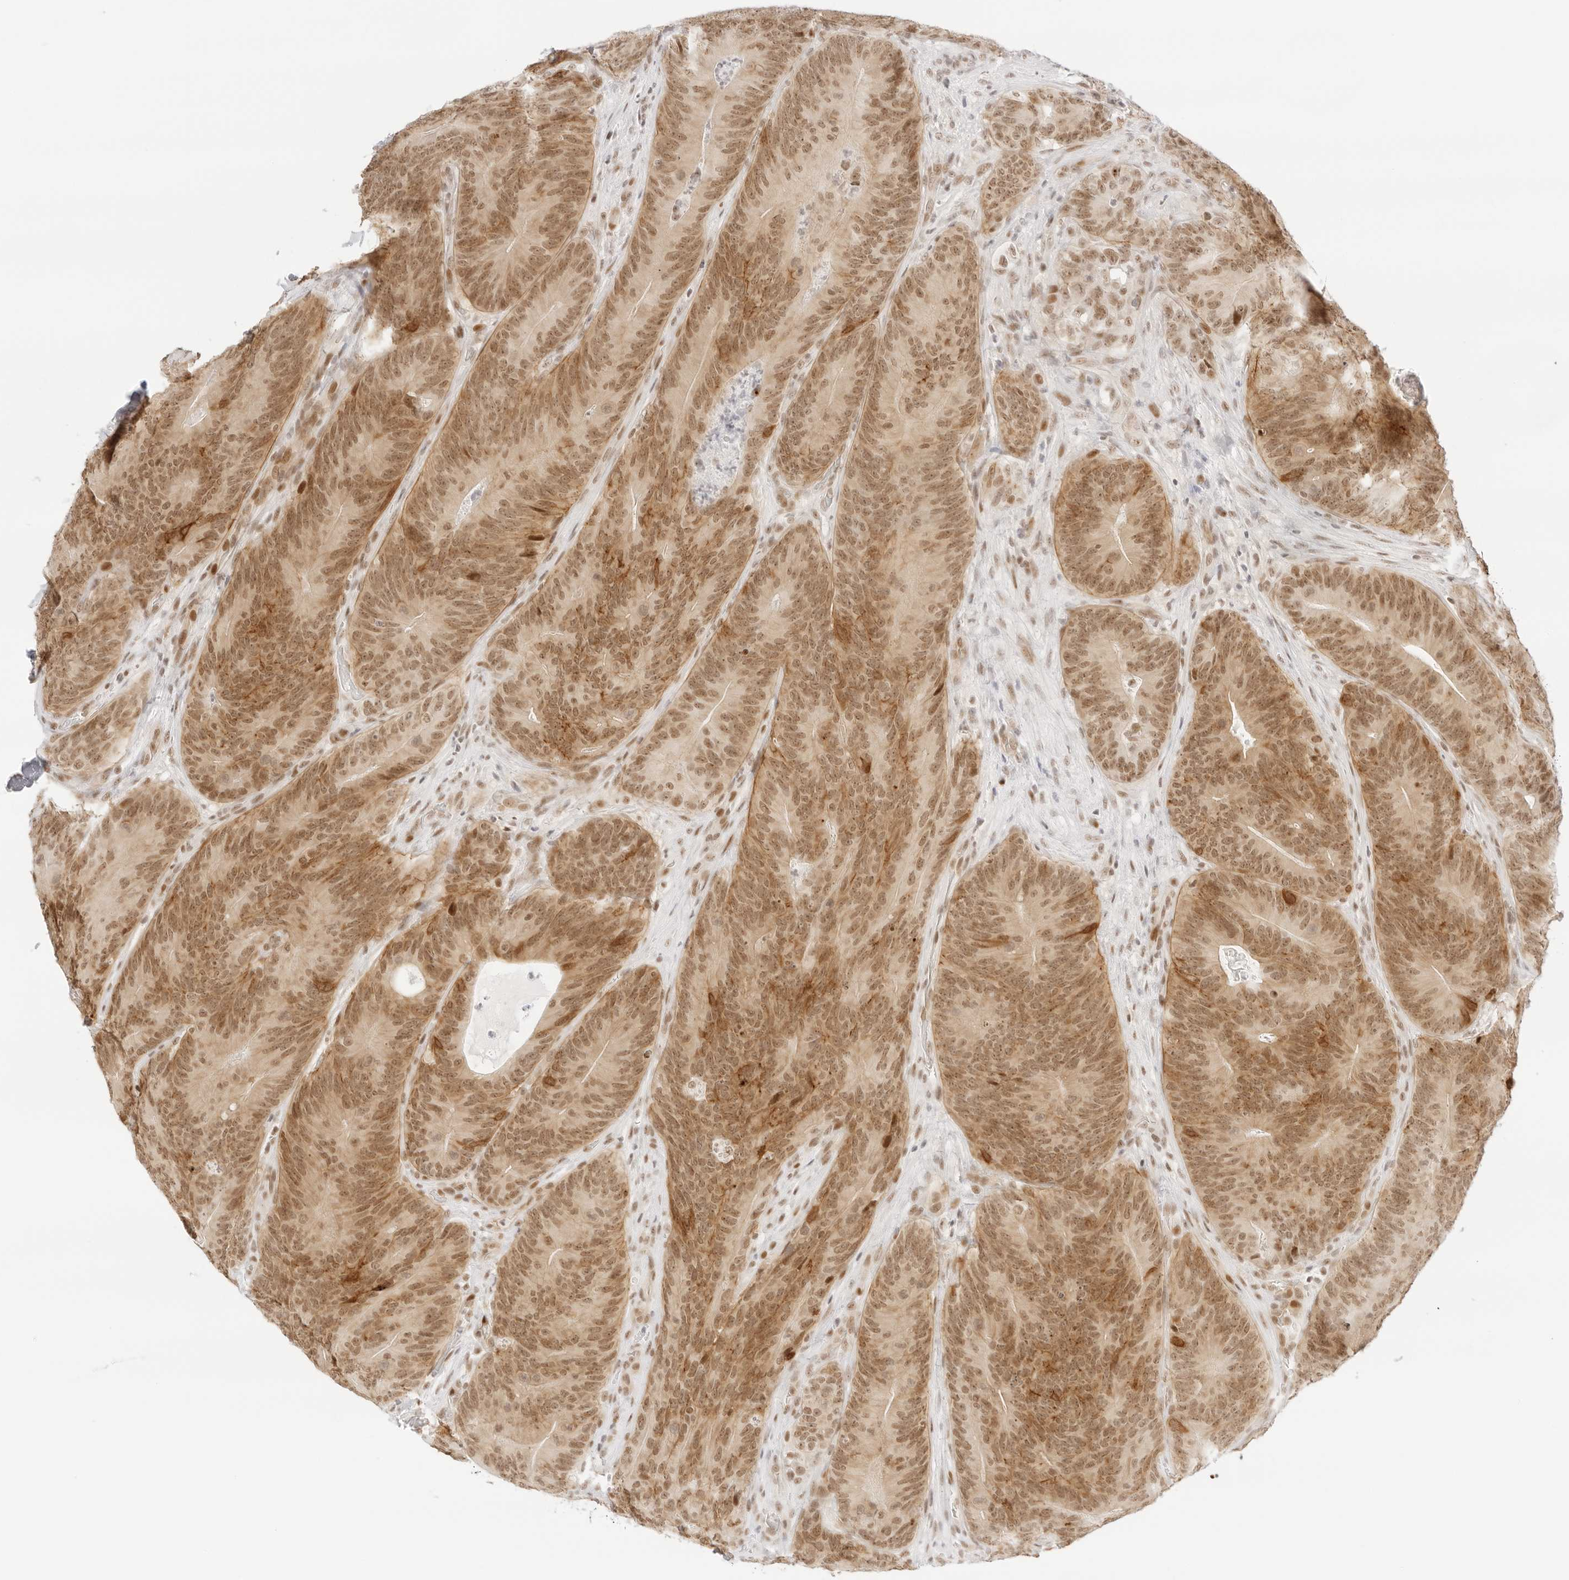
{"staining": {"intensity": "moderate", "quantity": ">75%", "location": "cytoplasmic/membranous,nuclear"}, "tissue": "colorectal cancer", "cell_type": "Tumor cells", "image_type": "cancer", "snomed": [{"axis": "morphology", "description": "Normal tissue, NOS"}, {"axis": "topography", "description": "Colon"}], "caption": "This photomicrograph reveals IHC staining of colorectal cancer, with medium moderate cytoplasmic/membranous and nuclear positivity in about >75% of tumor cells.", "gene": "ITGA6", "patient": {"sex": "female", "age": 82}}